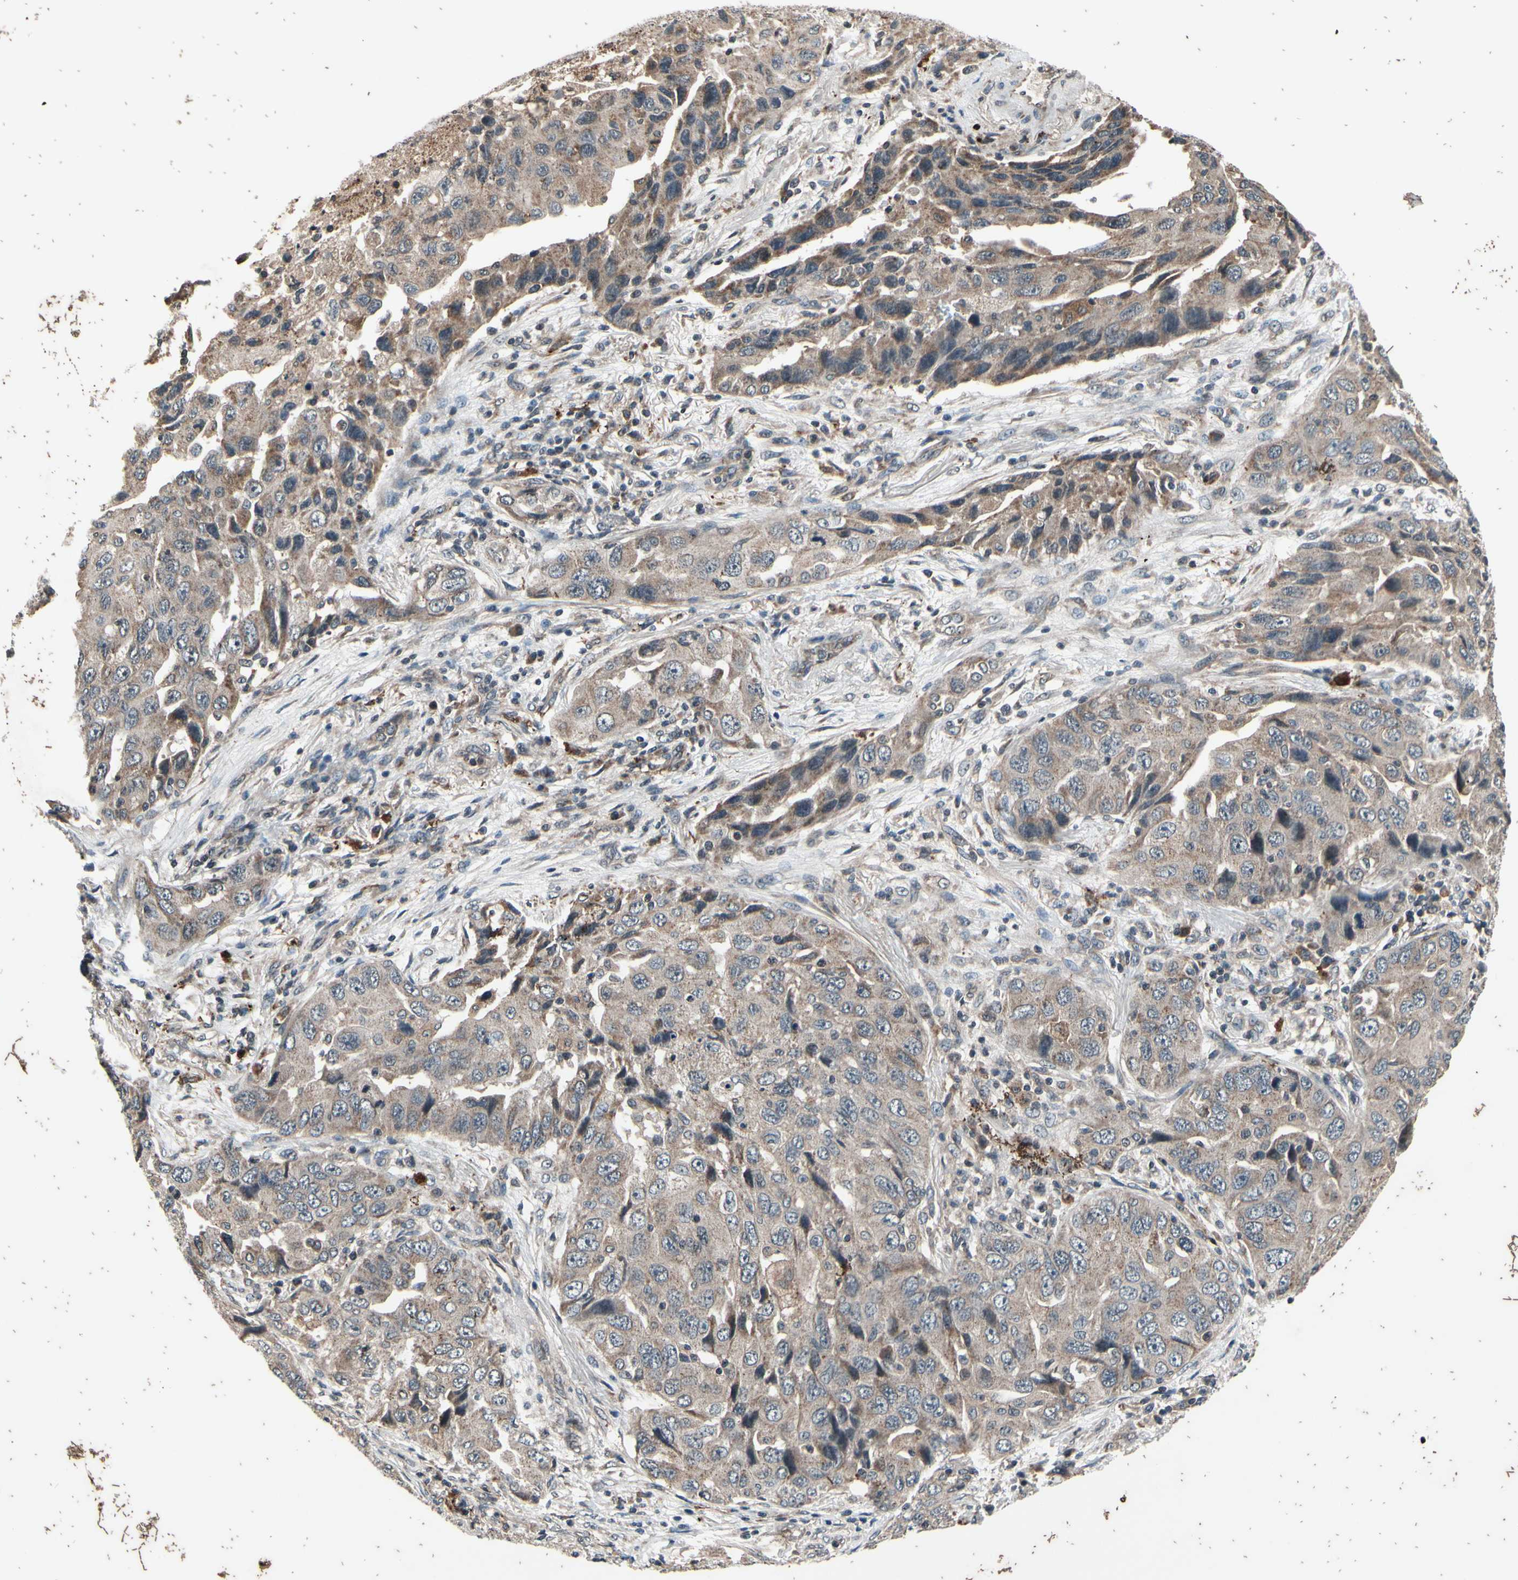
{"staining": {"intensity": "weak", "quantity": ">75%", "location": "cytoplasmic/membranous"}, "tissue": "lung cancer", "cell_type": "Tumor cells", "image_type": "cancer", "snomed": [{"axis": "morphology", "description": "Adenocarcinoma, NOS"}, {"axis": "topography", "description": "Lung"}], "caption": "Immunohistochemical staining of human lung cancer exhibits weak cytoplasmic/membranous protein staining in approximately >75% of tumor cells.", "gene": "MBTPS2", "patient": {"sex": "female", "age": 65}}